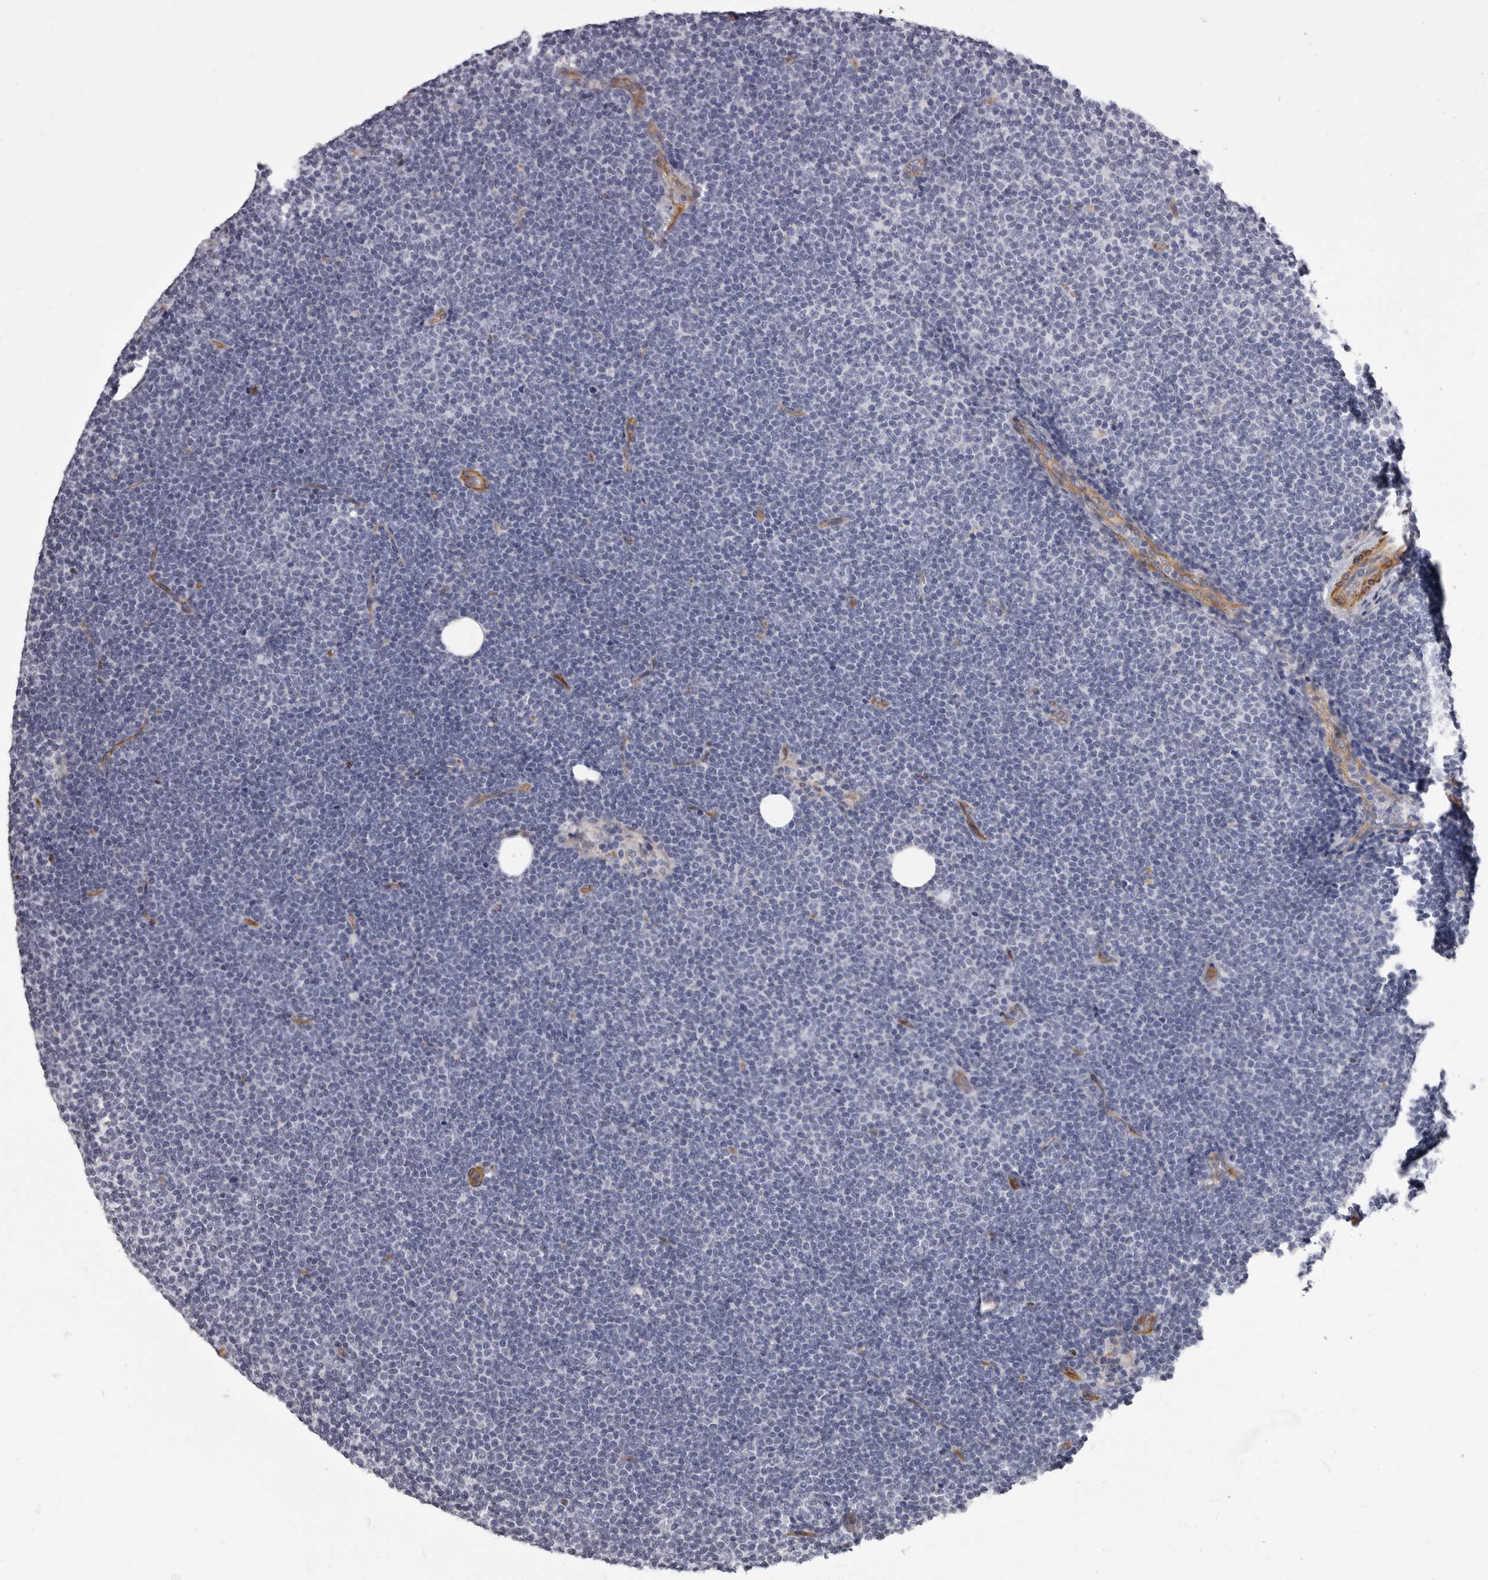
{"staining": {"intensity": "negative", "quantity": "none", "location": "none"}, "tissue": "lymphoma", "cell_type": "Tumor cells", "image_type": "cancer", "snomed": [{"axis": "morphology", "description": "Malignant lymphoma, non-Hodgkin's type, Low grade"}, {"axis": "topography", "description": "Lymph node"}], "caption": "An immunohistochemistry (IHC) image of malignant lymphoma, non-Hodgkin's type (low-grade) is shown. There is no staining in tumor cells of malignant lymphoma, non-Hodgkin's type (low-grade).", "gene": "ADGRL4", "patient": {"sex": "female", "age": 53}}